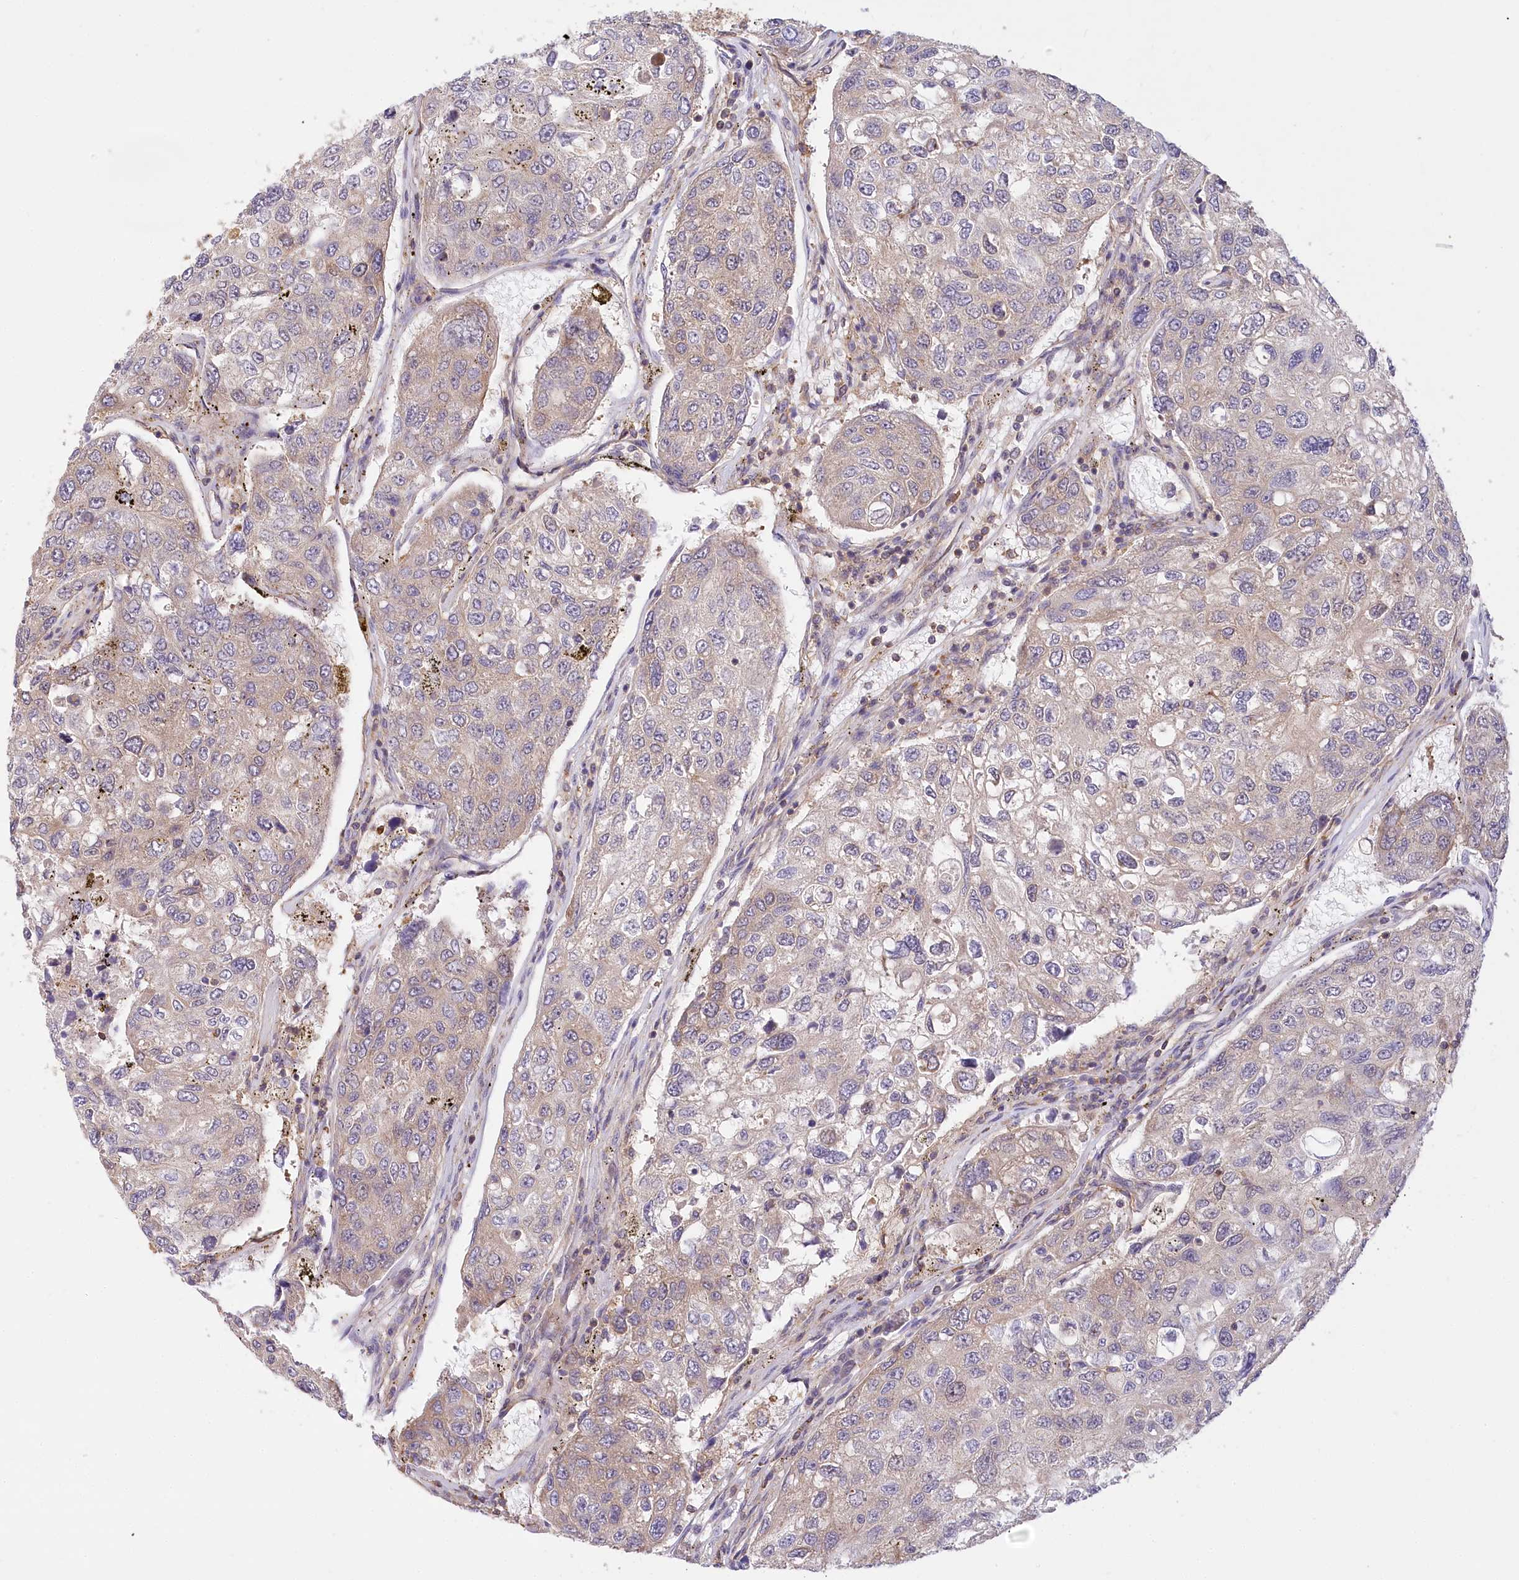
{"staining": {"intensity": "weak", "quantity": "<25%", "location": "cytoplasmic/membranous"}, "tissue": "urothelial cancer", "cell_type": "Tumor cells", "image_type": "cancer", "snomed": [{"axis": "morphology", "description": "Urothelial carcinoma, High grade"}, {"axis": "topography", "description": "Lymph node"}, {"axis": "topography", "description": "Urinary bladder"}], "caption": "IHC of human urothelial cancer shows no positivity in tumor cells.", "gene": "UMPS", "patient": {"sex": "male", "age": 51}}